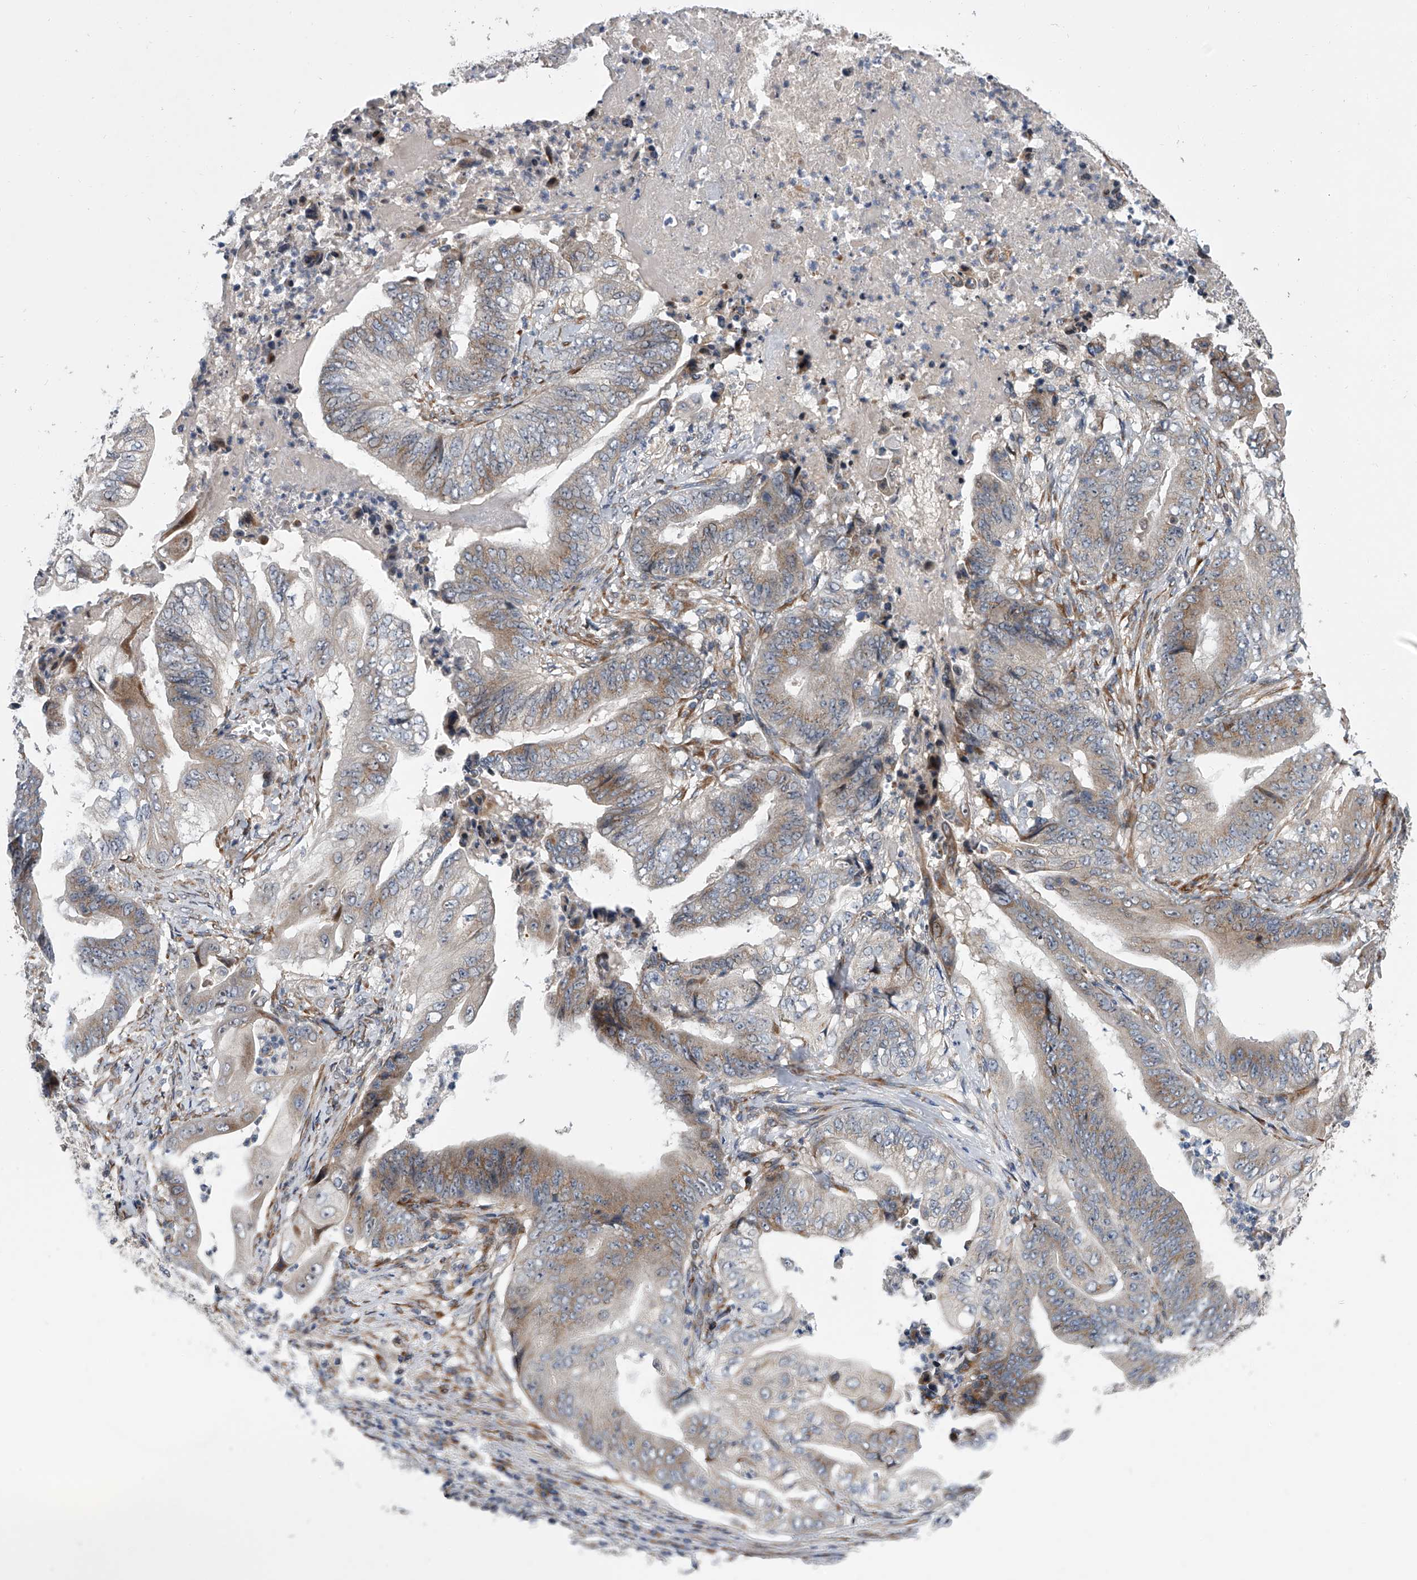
{"staining": {"intensity": "weak", "quantity": ">75%", "location": "cytoplasmic/membranous"}, "tissue": "stomach cancer", "cell_type": "Tumor cells", "image_type": "cancer", "snomed": [{"axis": "morphology", "description": "Adenocarcinoma, NOS"}, {"axis": "topography", "description": "Stomach"}], "caption": "Weak cytoplasmic/membranous protein positivity is present in about >75% of tumor cells in stomach cancer (adenocarcinoma). The protein is shown in brown color, while the nuclei are stained blue.", "gene": "DLGAP2", "patient": {"sex": "female", "age": 73}}